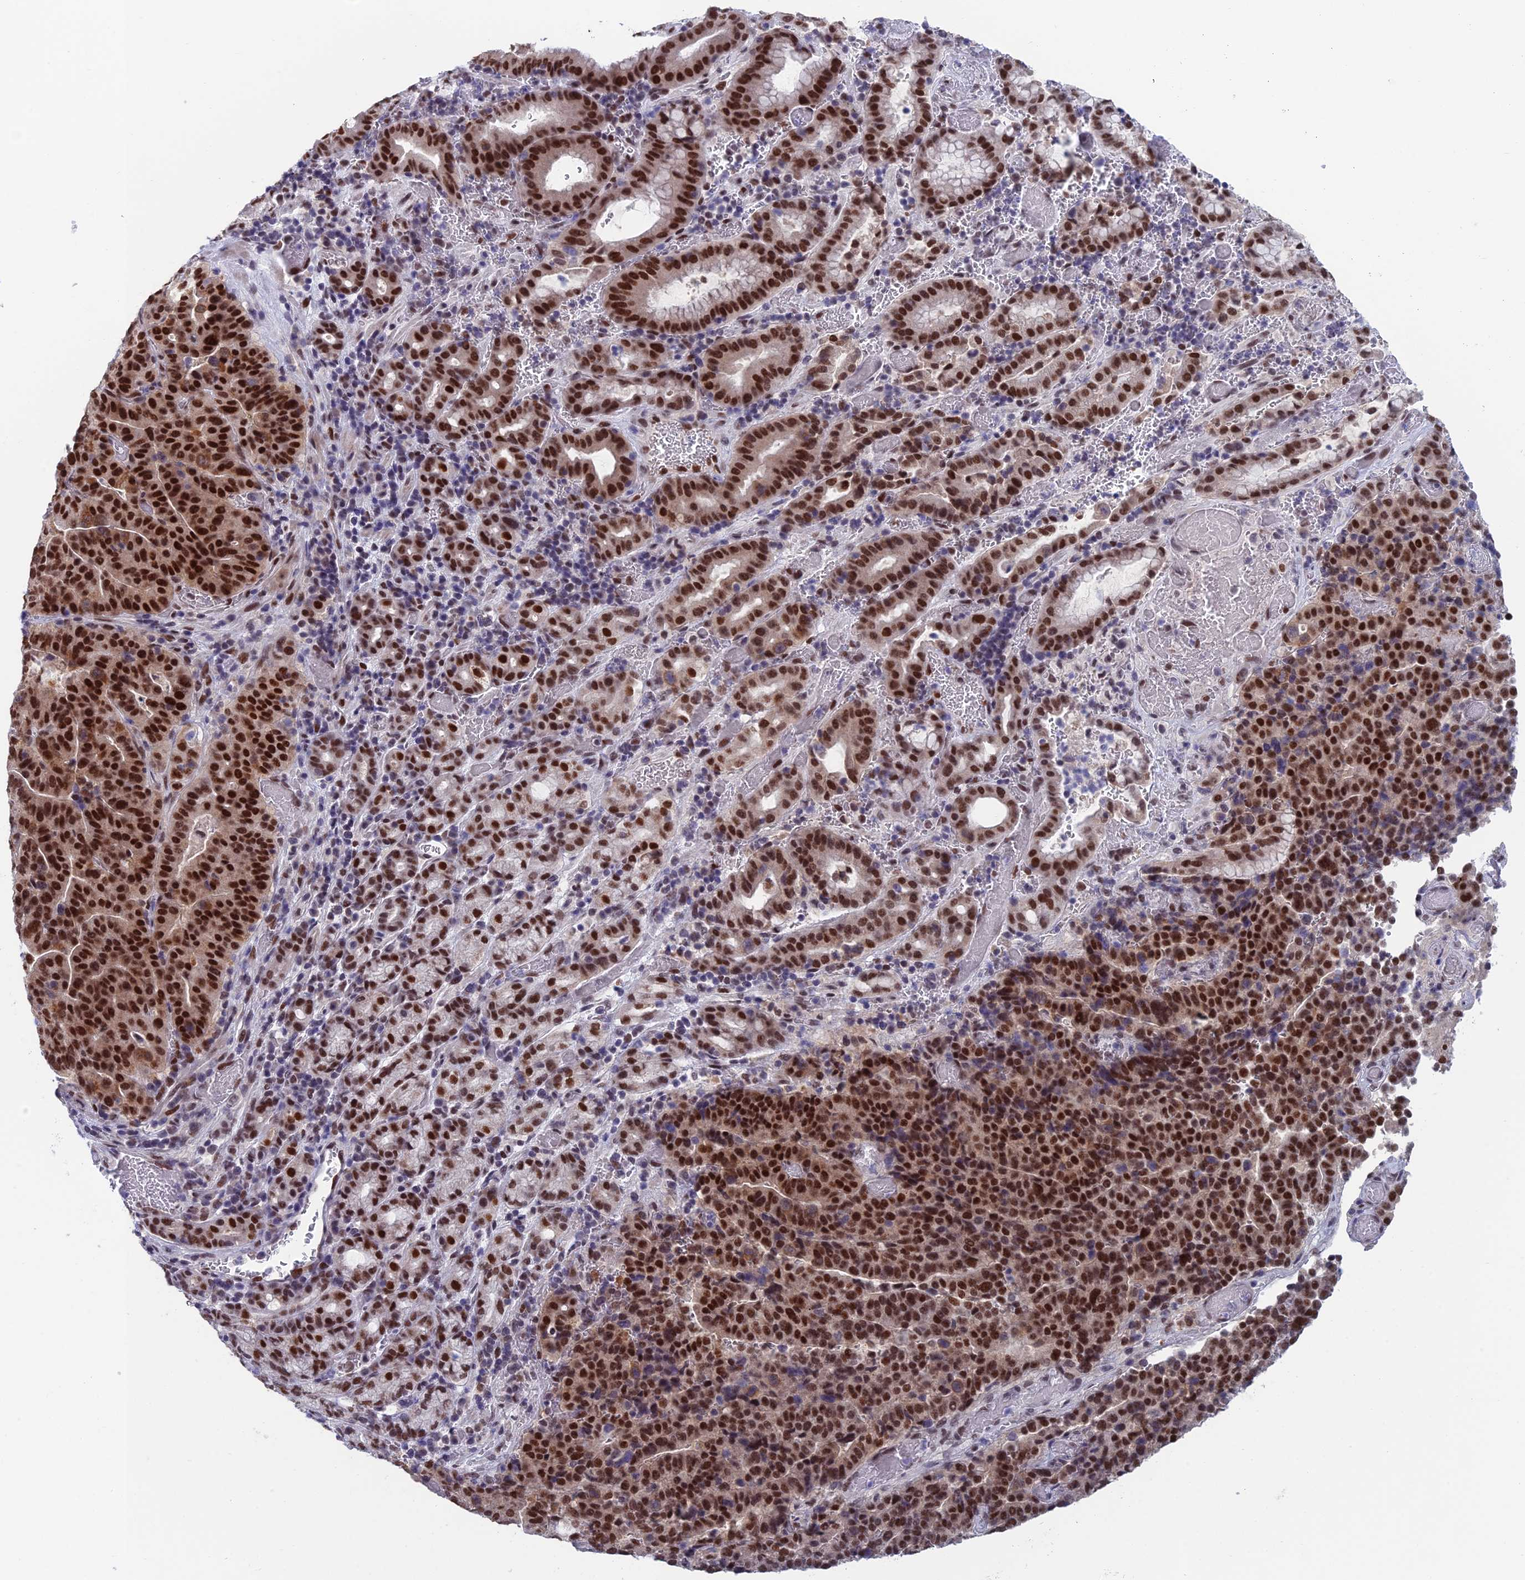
{"staining": {"intensity": "strong", "quantity": ">75%", "location": "nuclear"}, "tissue": "stomach cancer", "cell_type": "Tumor cells", "image_type": "cancer", "snomed": [{"axis": "morphology", "description": "Adenocarcinoma, NOS"}, {"axis": "topography", "description": "Stomach"}], "caption": "High-power microscopy captured an IHC photomicrograph of stomach cancer (adenocarcinoma), revealing strong nuclear positivity in approximately >75% of tumor cells.", "gene": "NABP2", "patient": {"sex": "male", "age": 48}}